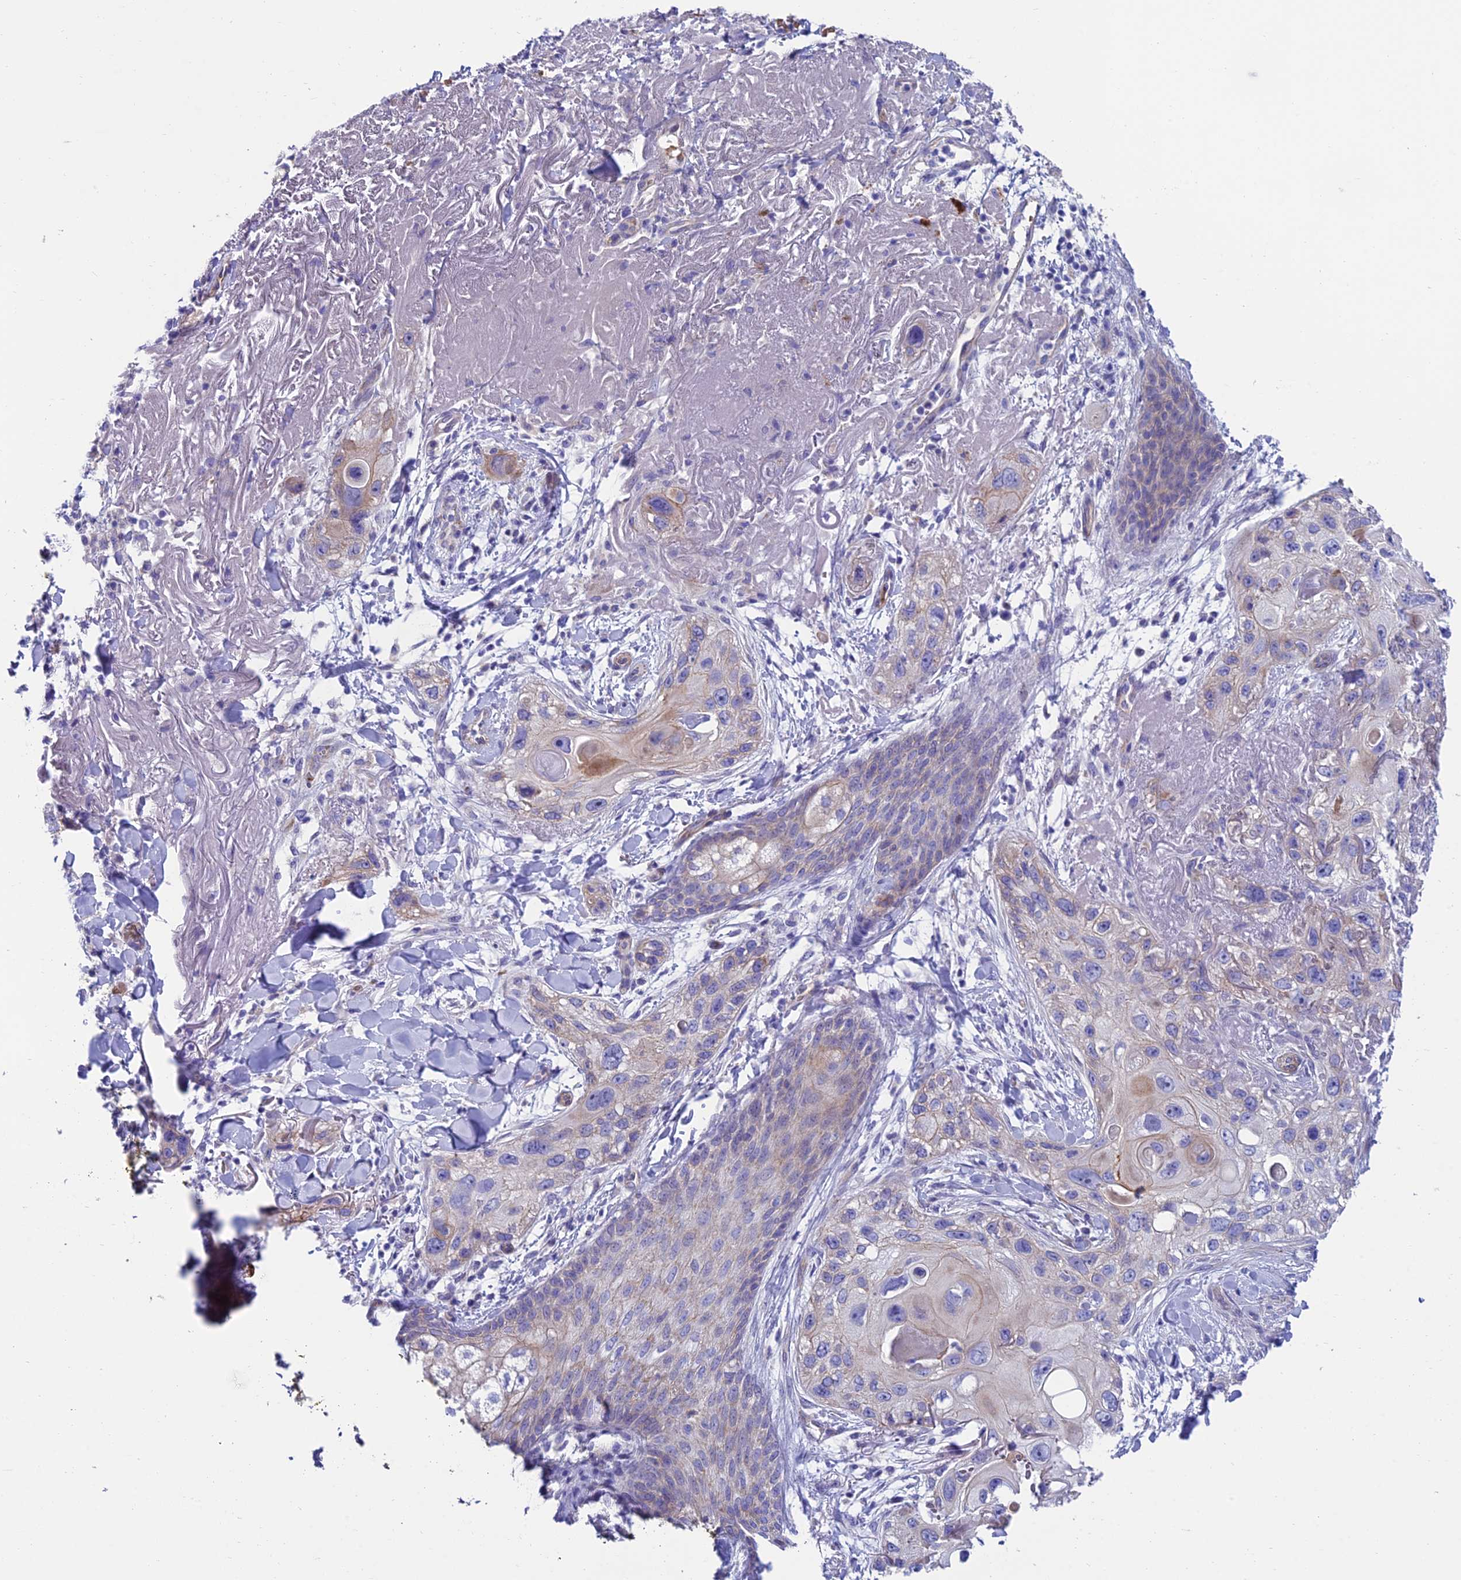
{"staining": {"intensity": "weak", "quantity": "<25%", "location": "cytoplasmic/membranous"}, "tissue": "skin cancer", "cell_type": "Tumor cells", "image_type": "cancer", "snomed": [{"axis": "morphology", "description": "Normal tissue, NOS"}, {"axis": "morphology", "description": "Squamous cell carcinoma, NOS"}, {"axis": "topography", "description": "Skin"}], "caption": "Micrograph shows no protein positivity in tumor cells of skin squamous cell carcinoma tissue.", "gene": "MACIR", "patient": {"sex": "male", "age": 72}}